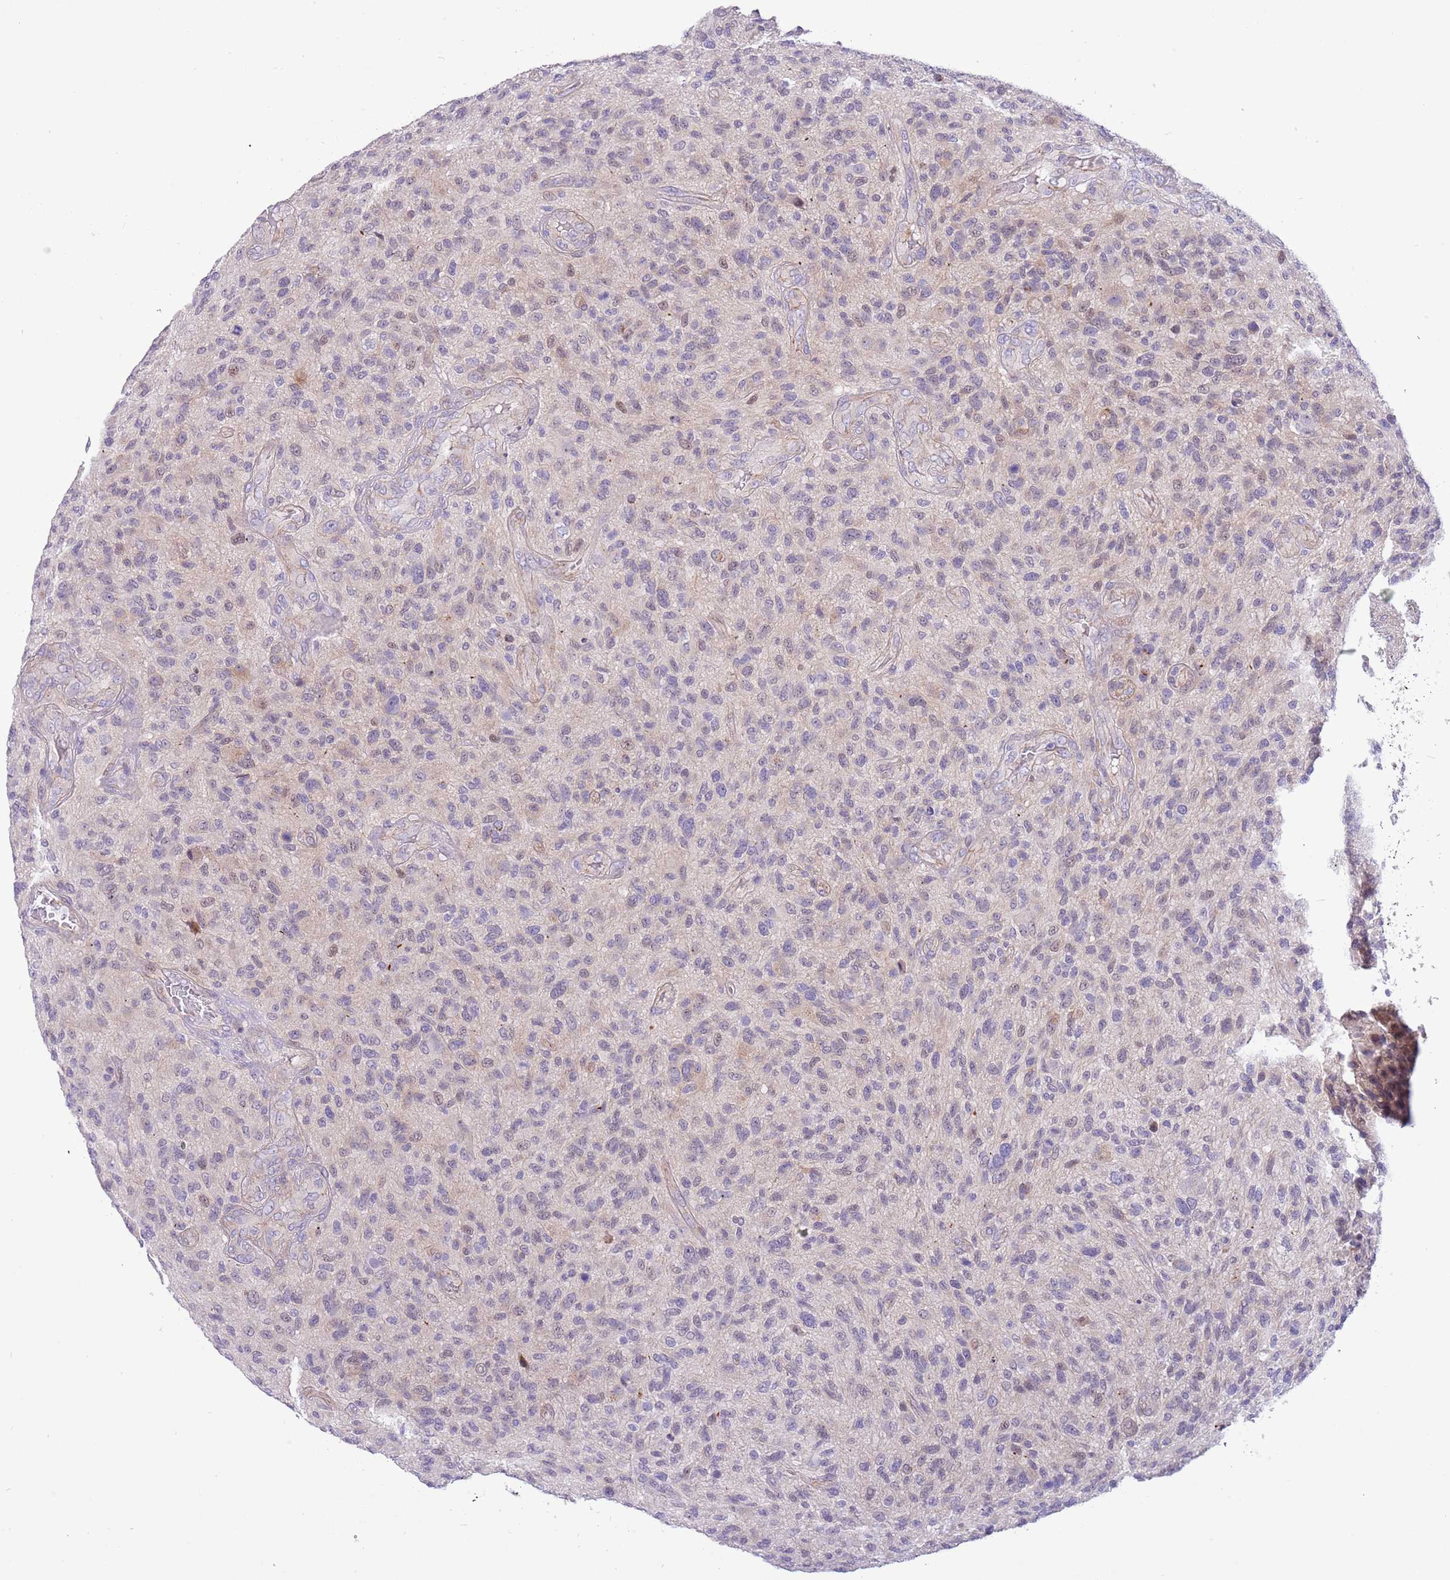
{"staining": {"intensity": "negative", "quantity": "none", "location": "none"}, "tissue": "glioma", "cell_type": "Tumor cells", "image_type": "cancer", "snomed": [{"axis": "morphology", "description": "Glioma, malignant, High grade"}, {"axis": "topography", "description": "Brain"}], "caption": "Immunohistochemical staining of glioma displays no significant positivity in tumor cells. (IHC, brightfield microscopy, high magnification).", "gene": "ITGB6", "patient": {"sex": "male", "age": 47}}